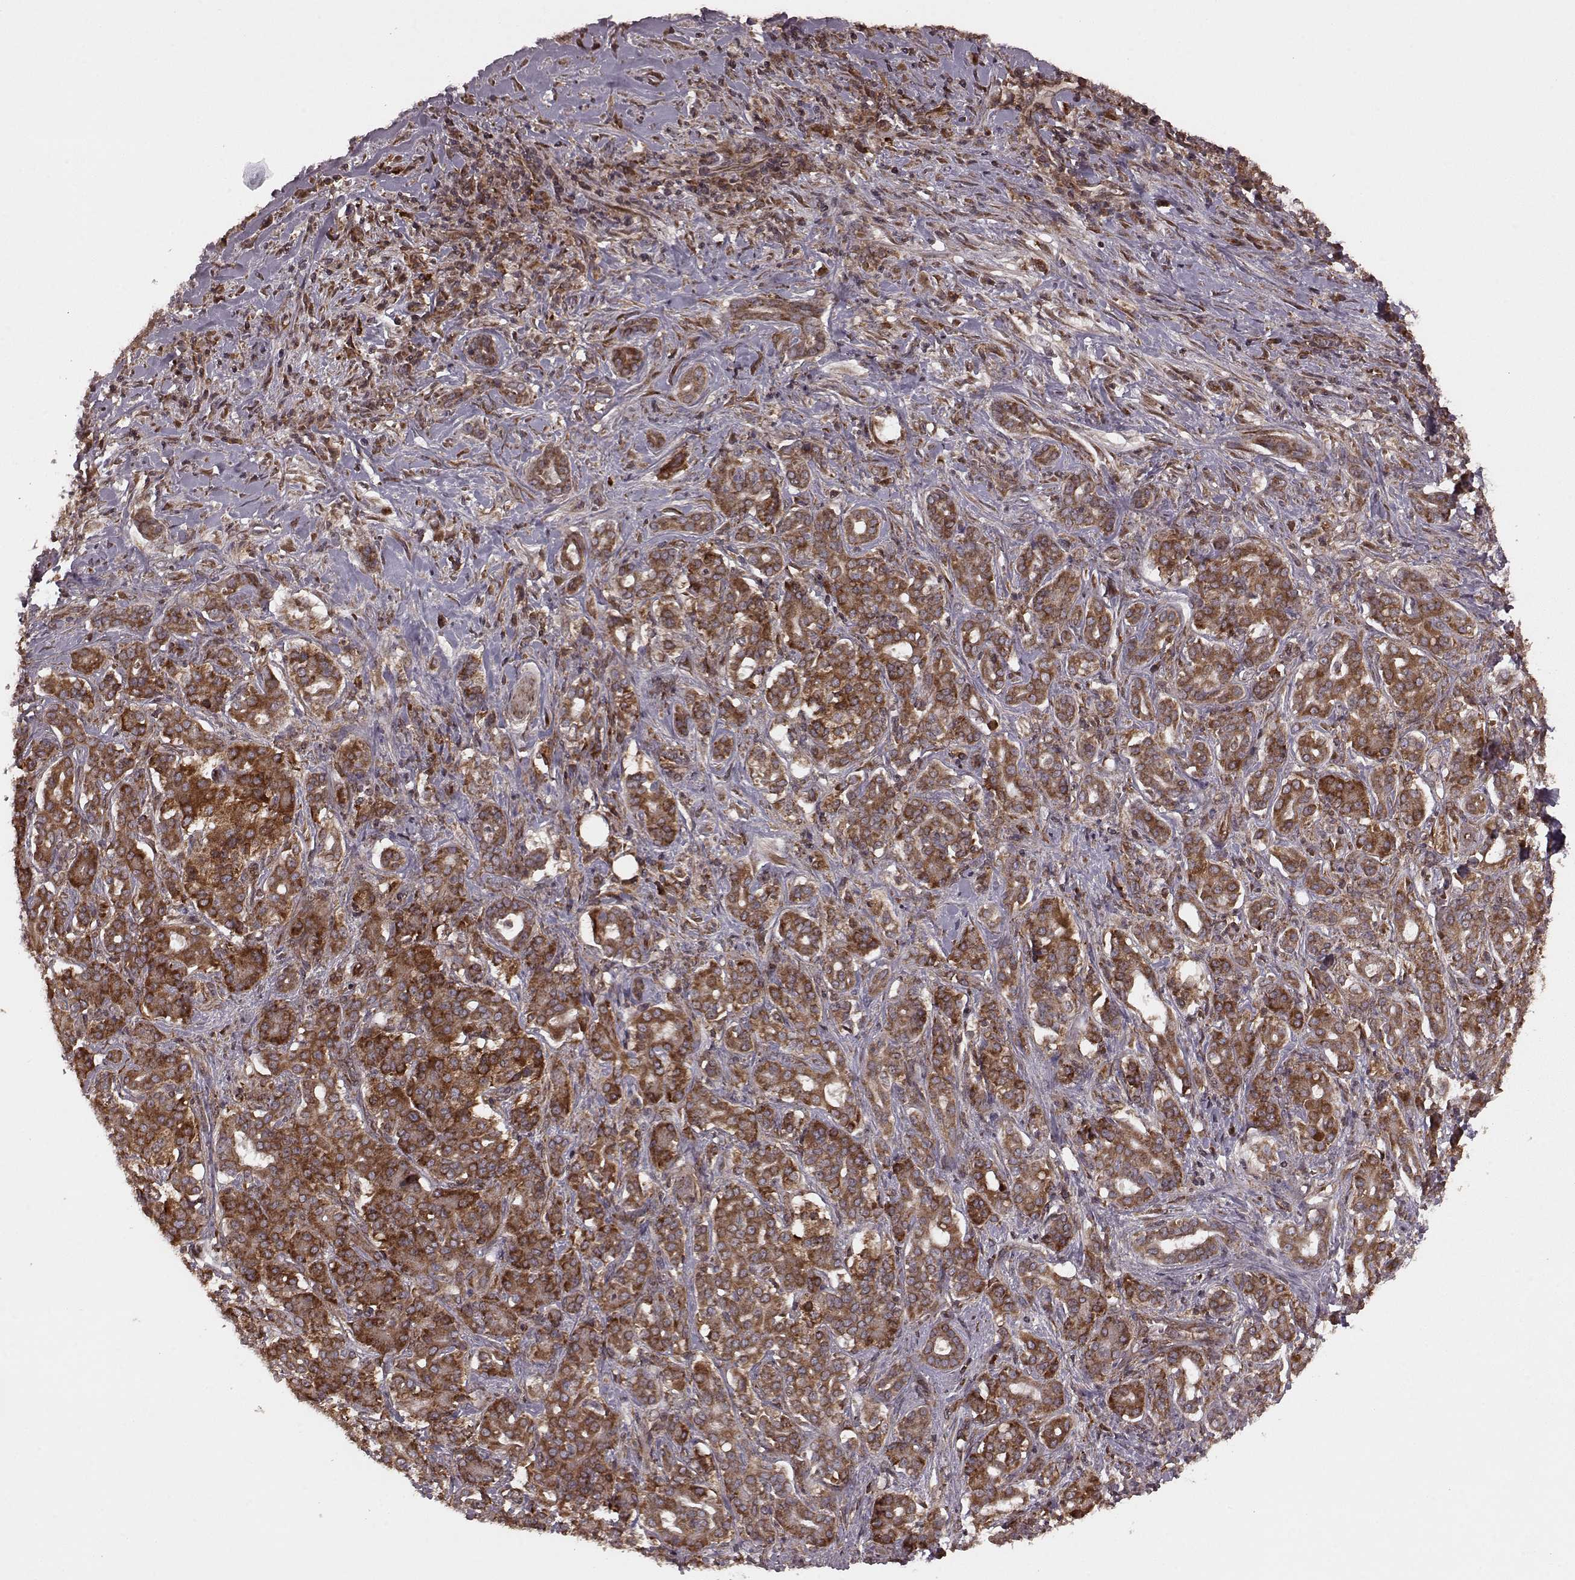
{"staining": {"intensity": "strong", "quantity": ">75%", "location": "cytoplasmic/membranous"}, "tissue": "pancreatic cancer", "cell_type": "Tumor cells", "image_type": "cancer", "snomed": [{"axis": "morphology", "description": "Normal tissue, NOS"}, {"axis": "morphology", "description": "Inflammation, NOS"}, {"axis": "morphology", "description": "Adenocarcinoma, NOS"}, {"axis": "topography", "description": "Pancreas"}], "caption": "The immunohistochemical stain labels strong cytoplasmic/membranous staining in tumor cells of adenocarcinoma (pancreatic) tissue. The staining was performed using DAB (3,3'-diaminobenzidine) to visualize the protein expression in brown, while the nuclei were stained in blue with hematoxylin (Magnification: 20x).", "gene": "AGPAT1", "patient": {"sex": "male", "age": 57}}